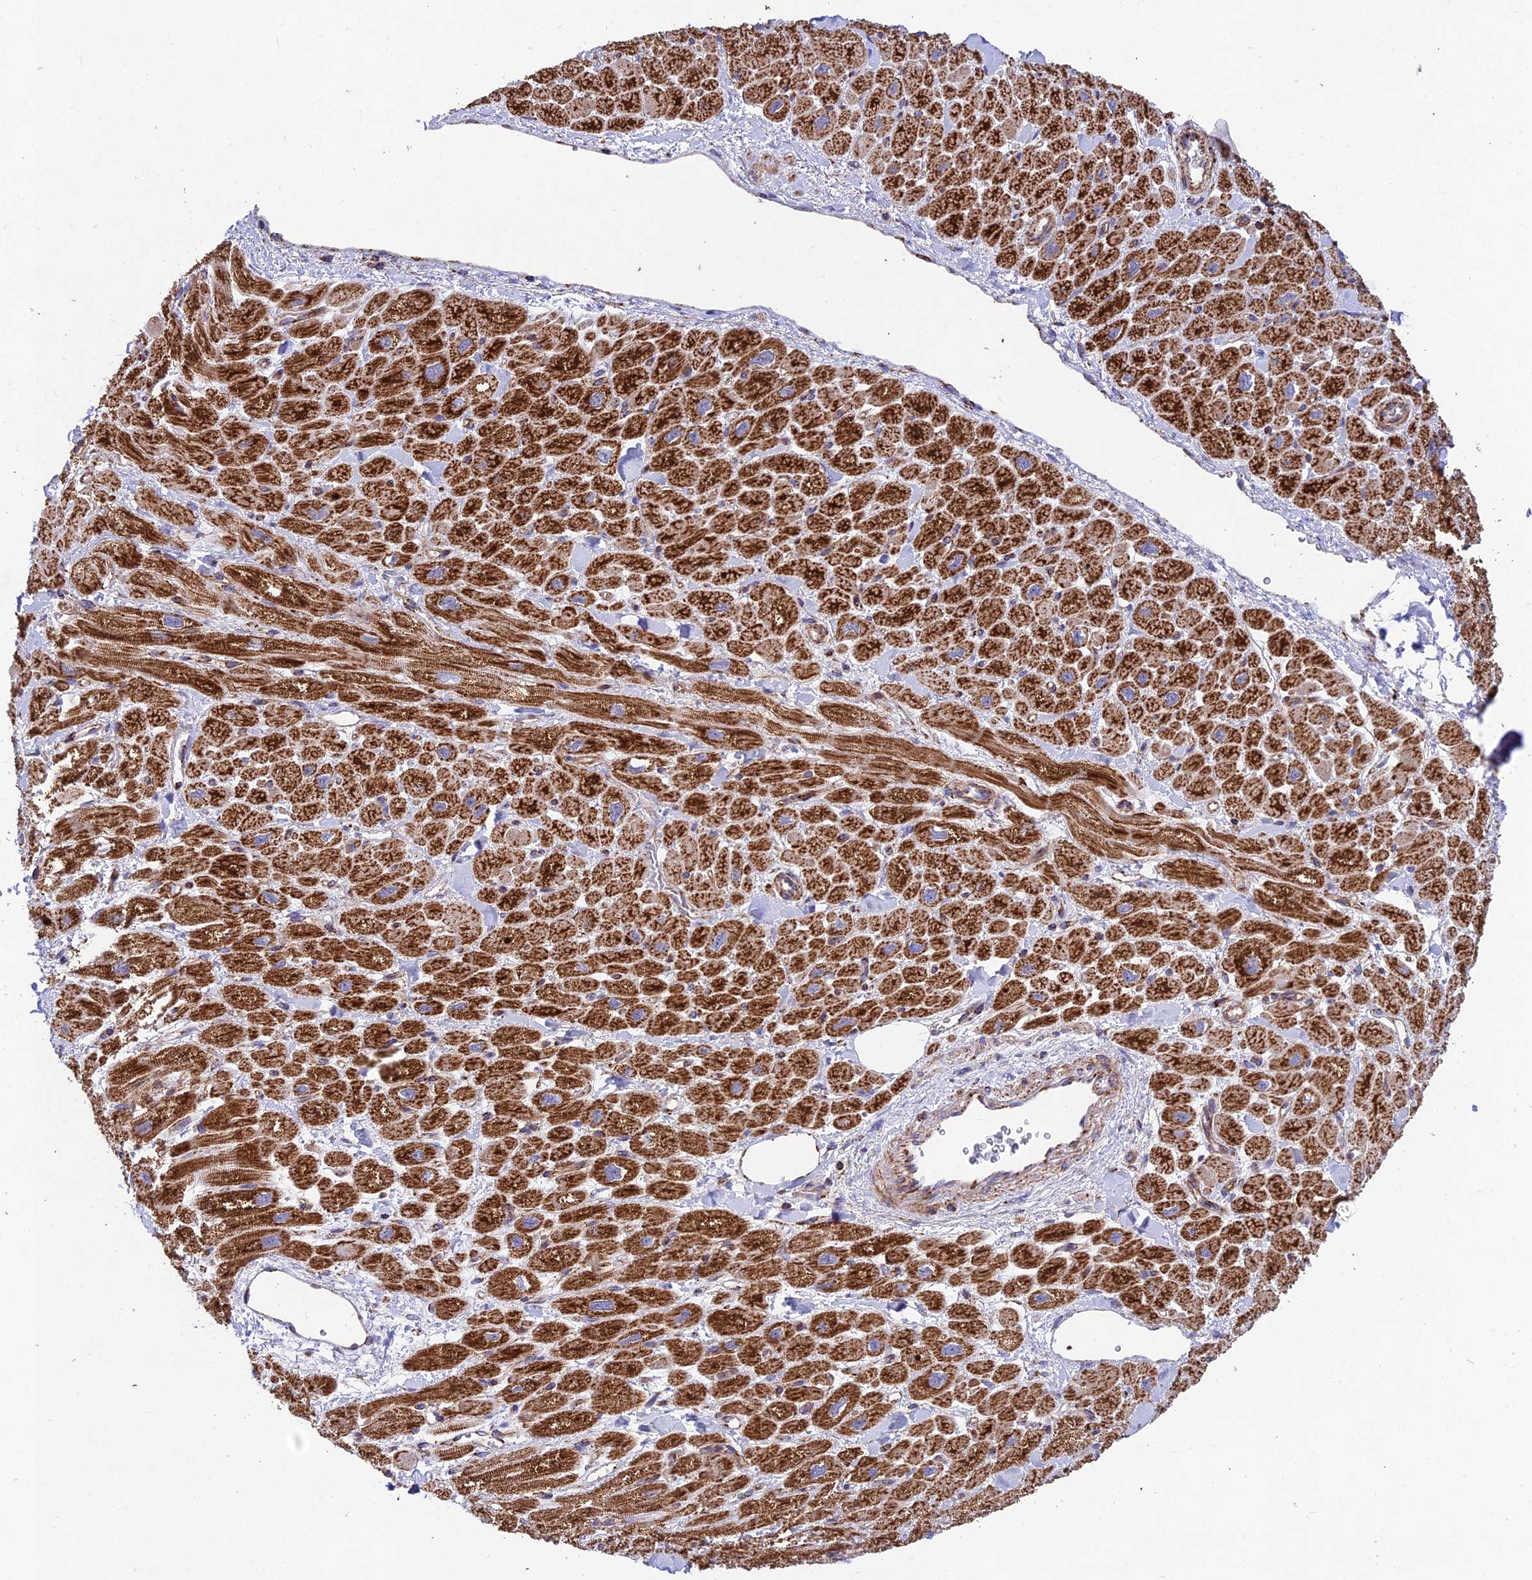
{"staining": {"intensity": "strong", "quantity": ">75%", "location": "cytoplasmic/membranous"}, "tissue": "heart muscle", "cell_type": "Cardiomyocytes", "image_type": "normal", "snomed": [{"axis": "morphology", "description": "Normal tissue, NOS"}, {"axis": "topography", "description": "Heart"}], "caption": "Immunohistochemical staining of unremarkable human heart muscle displays strong cytoplasmic/membranous protein expression in about >75% of cardiomyocytes.", "gene": "KHDC3L", "patient": {"sex": "male", "age": 65}}